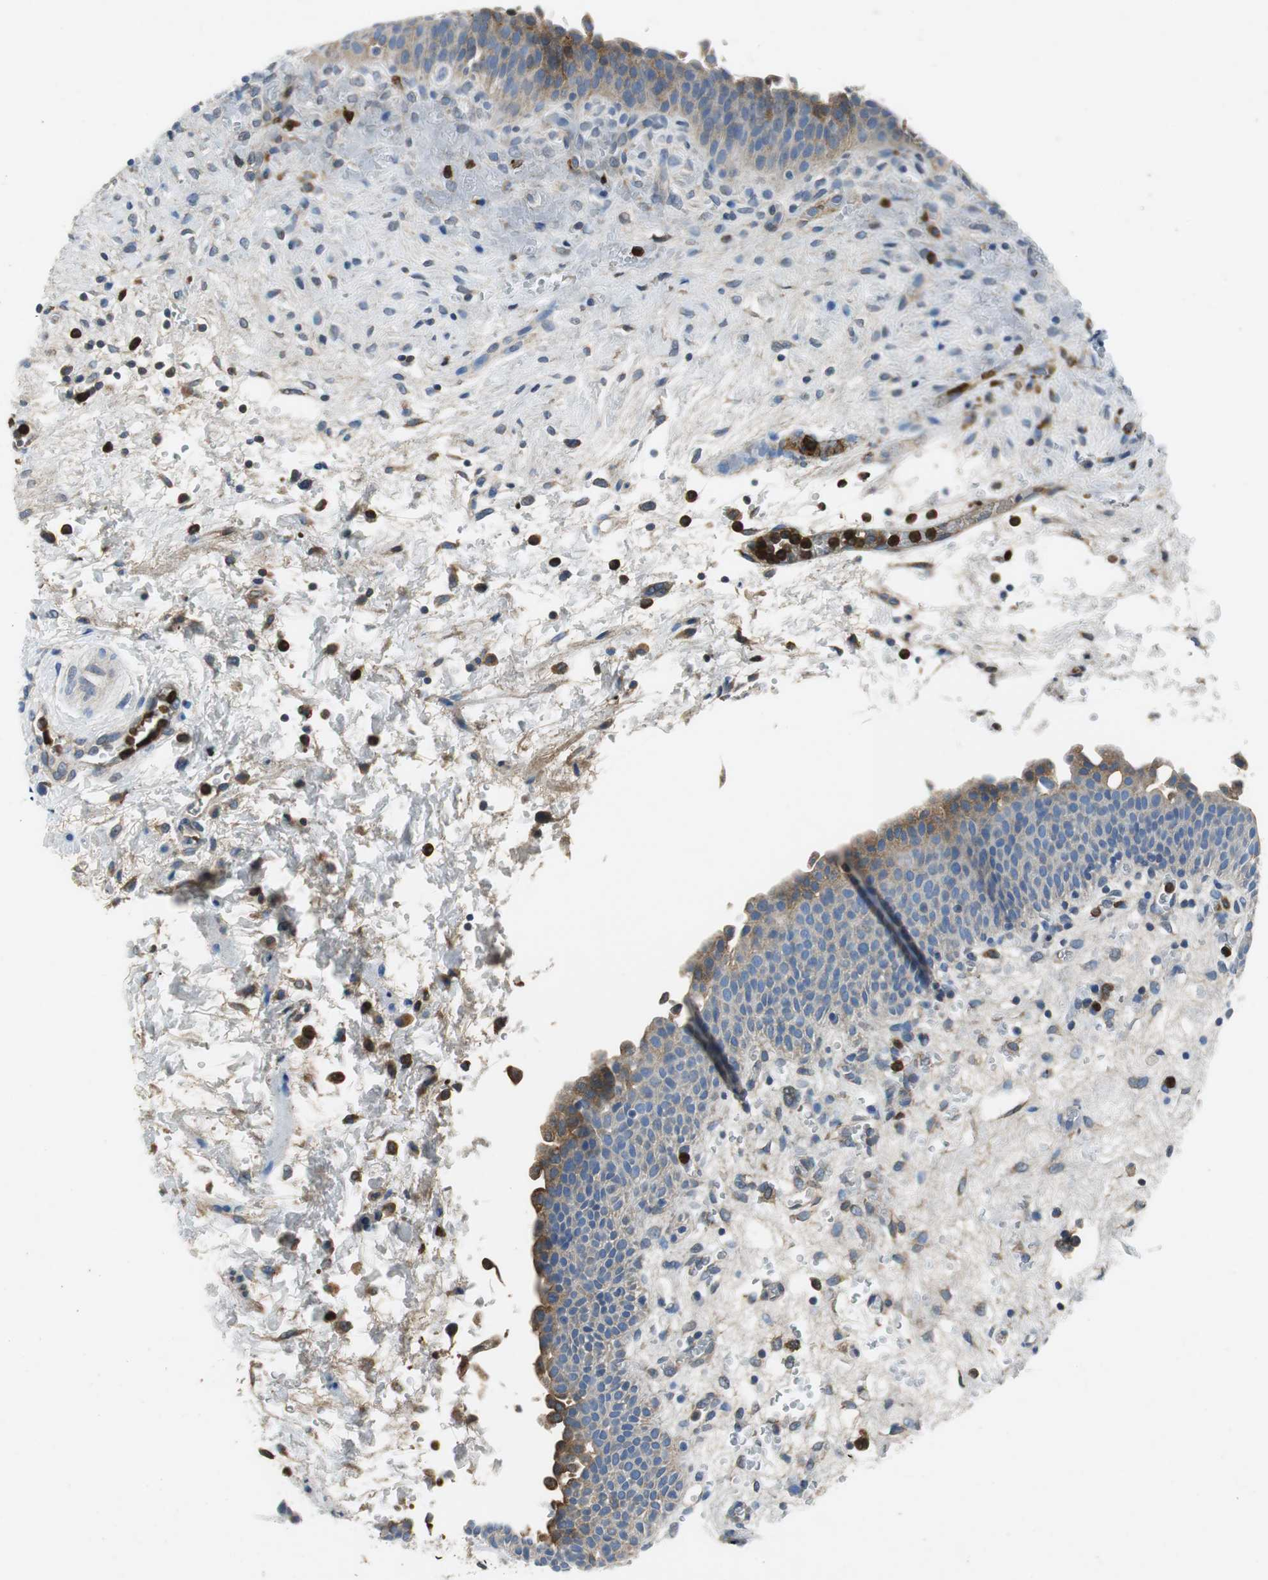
{"staining": {"intensity": "weak", "quantity": "<25%", "location": "cytoplasmic/membranous"}, "tissue": "urinary bladder", "cell_type": "Urothelial cells", "image_type": "normal", "snomed": [{"axis": "morphology", "description": "Normal tissue, NOS"}, {"axis": "morphology", "description": "Dysplasia, NOS"}, {"axis": "topography", "description": "Urinary bladder"}], "caption": "Human urinary bladder stained for a protein using immunohistochemistry exhibits no staining in urothelial cells.", "gene": "ORM1", "patient": {"sex": "male", "age": 35}}